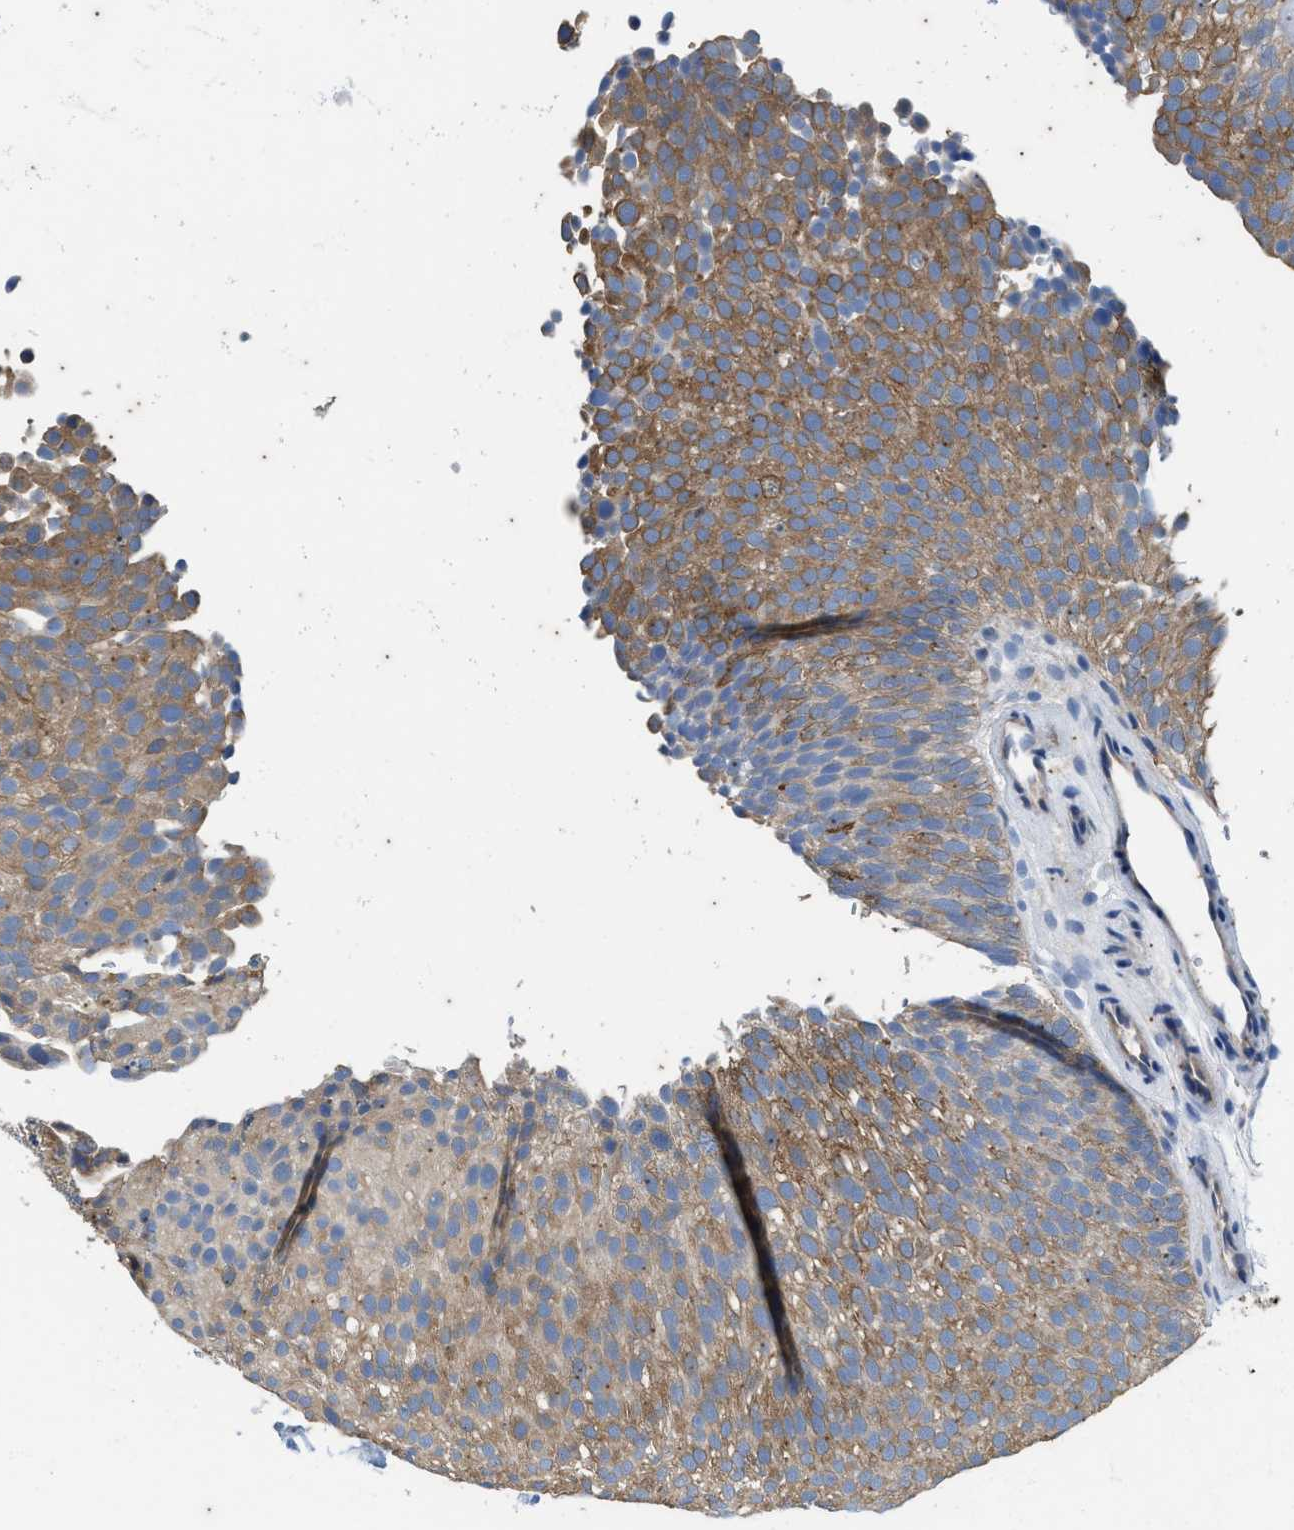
{"staining": {"intensity": "moderate", "quantity": ">75%", "location": "cytoplasmic/membranous"}, "tissue": "urothelial cancer", "cell_type": "Tumor cells", "image_type": "cancer", "snomed": [{"axis": "morphology", "description": "Urothelial carcinoma, Low grade"}, {"axis": "topography", "description": "Urinary bladder"}], "caption": "Protein expression analysis of urothelial carcinoma (low-grade) displays moderate cytoplasmic/membranous expression in approximately >75% of tumor cells.", "gene": "COX19", "patient": {"sex": "male", "age": 78}}